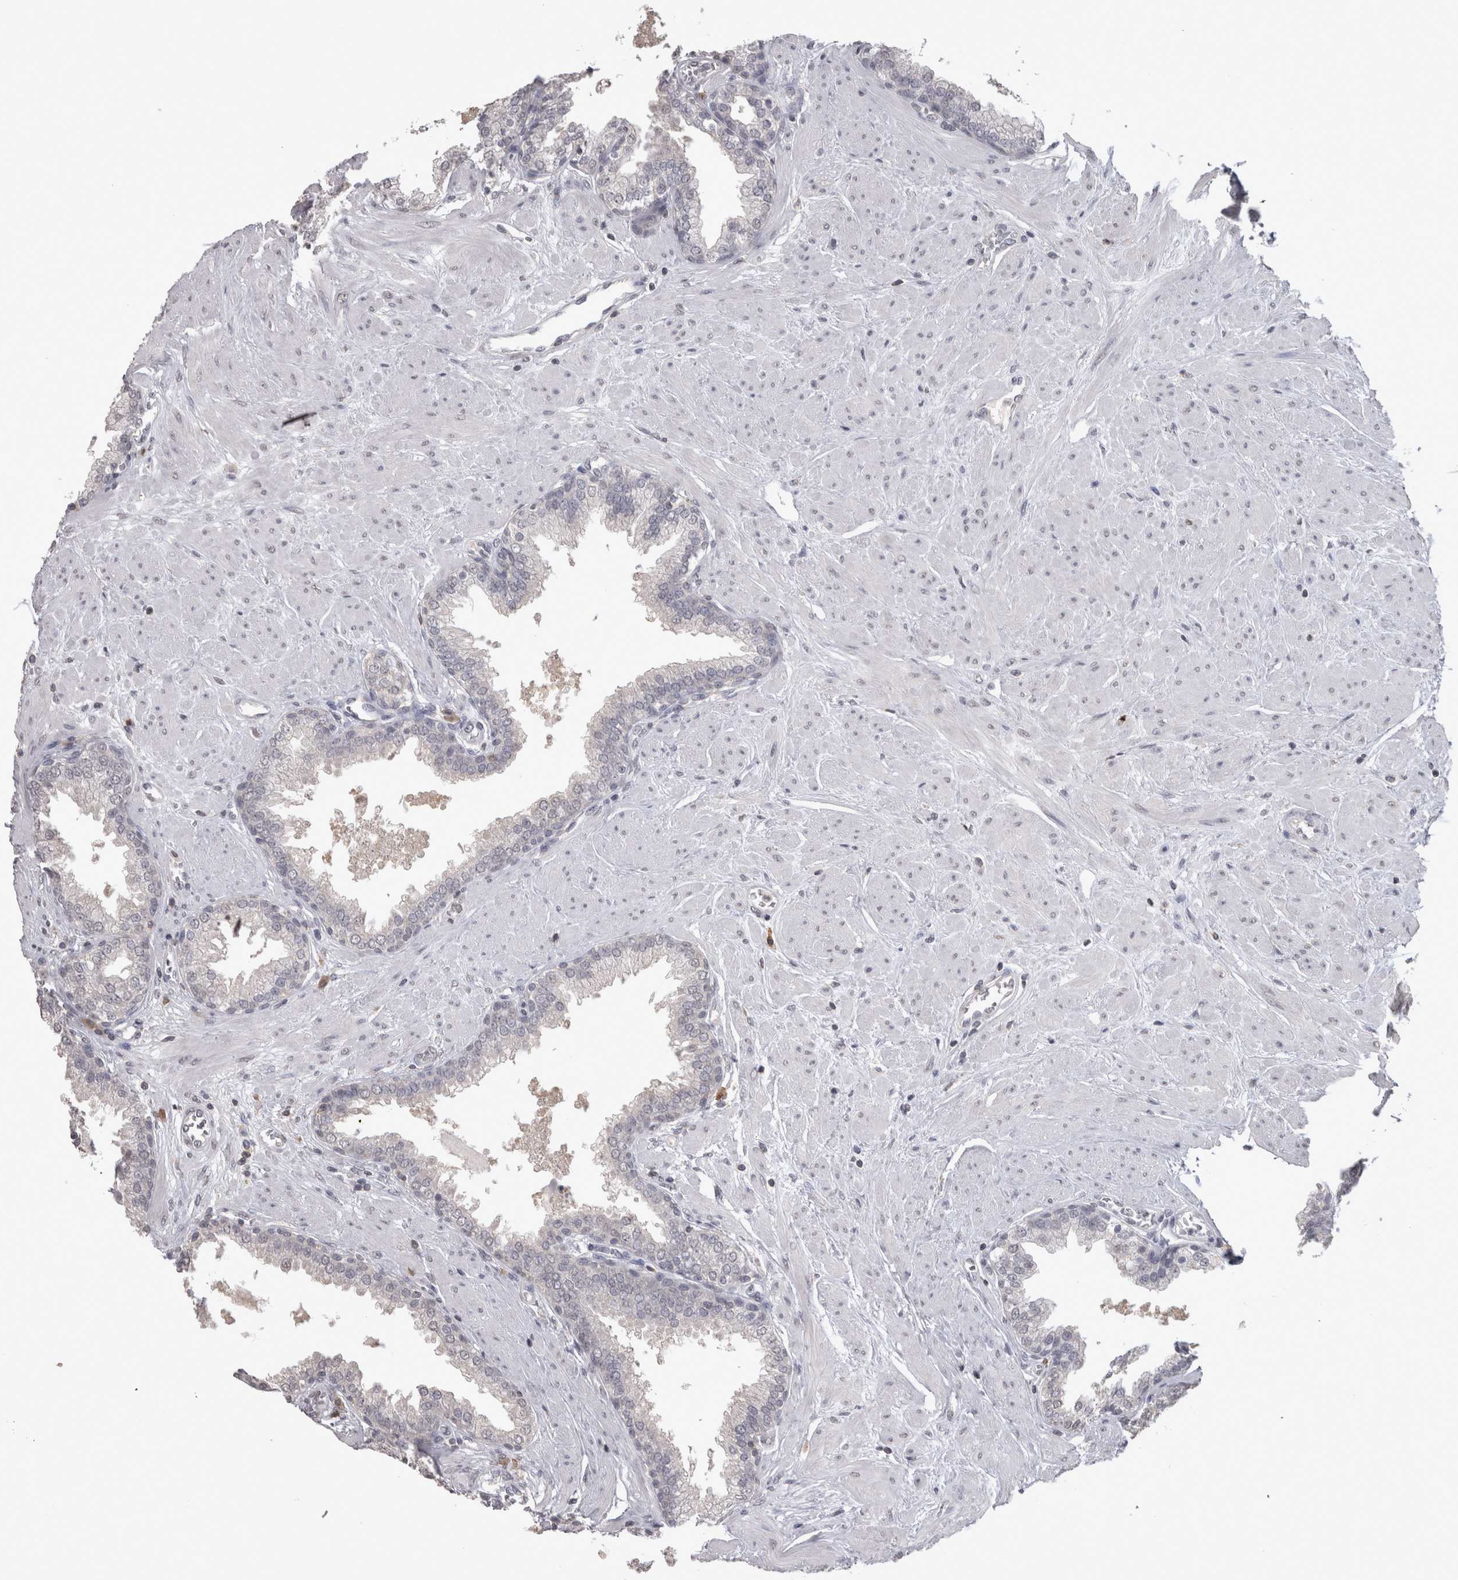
{"staining": {"intensity": "negative", "quantity": "none", "location": "none"}, "tissue": "prostate", "cell_type": "Glandular cells", "image_type": "normal", "snomed": [{"axis": "morphology", "description": "Normal tissue, NOS"}, {"axis": "topography", "description": "Prostate"}], "caption": "This is a micrograph of IHC staining of benign prostate, which shows no staining in glandular cells.", "gene": "LAX1", "patient": {"sex": "male", "age": 51}}